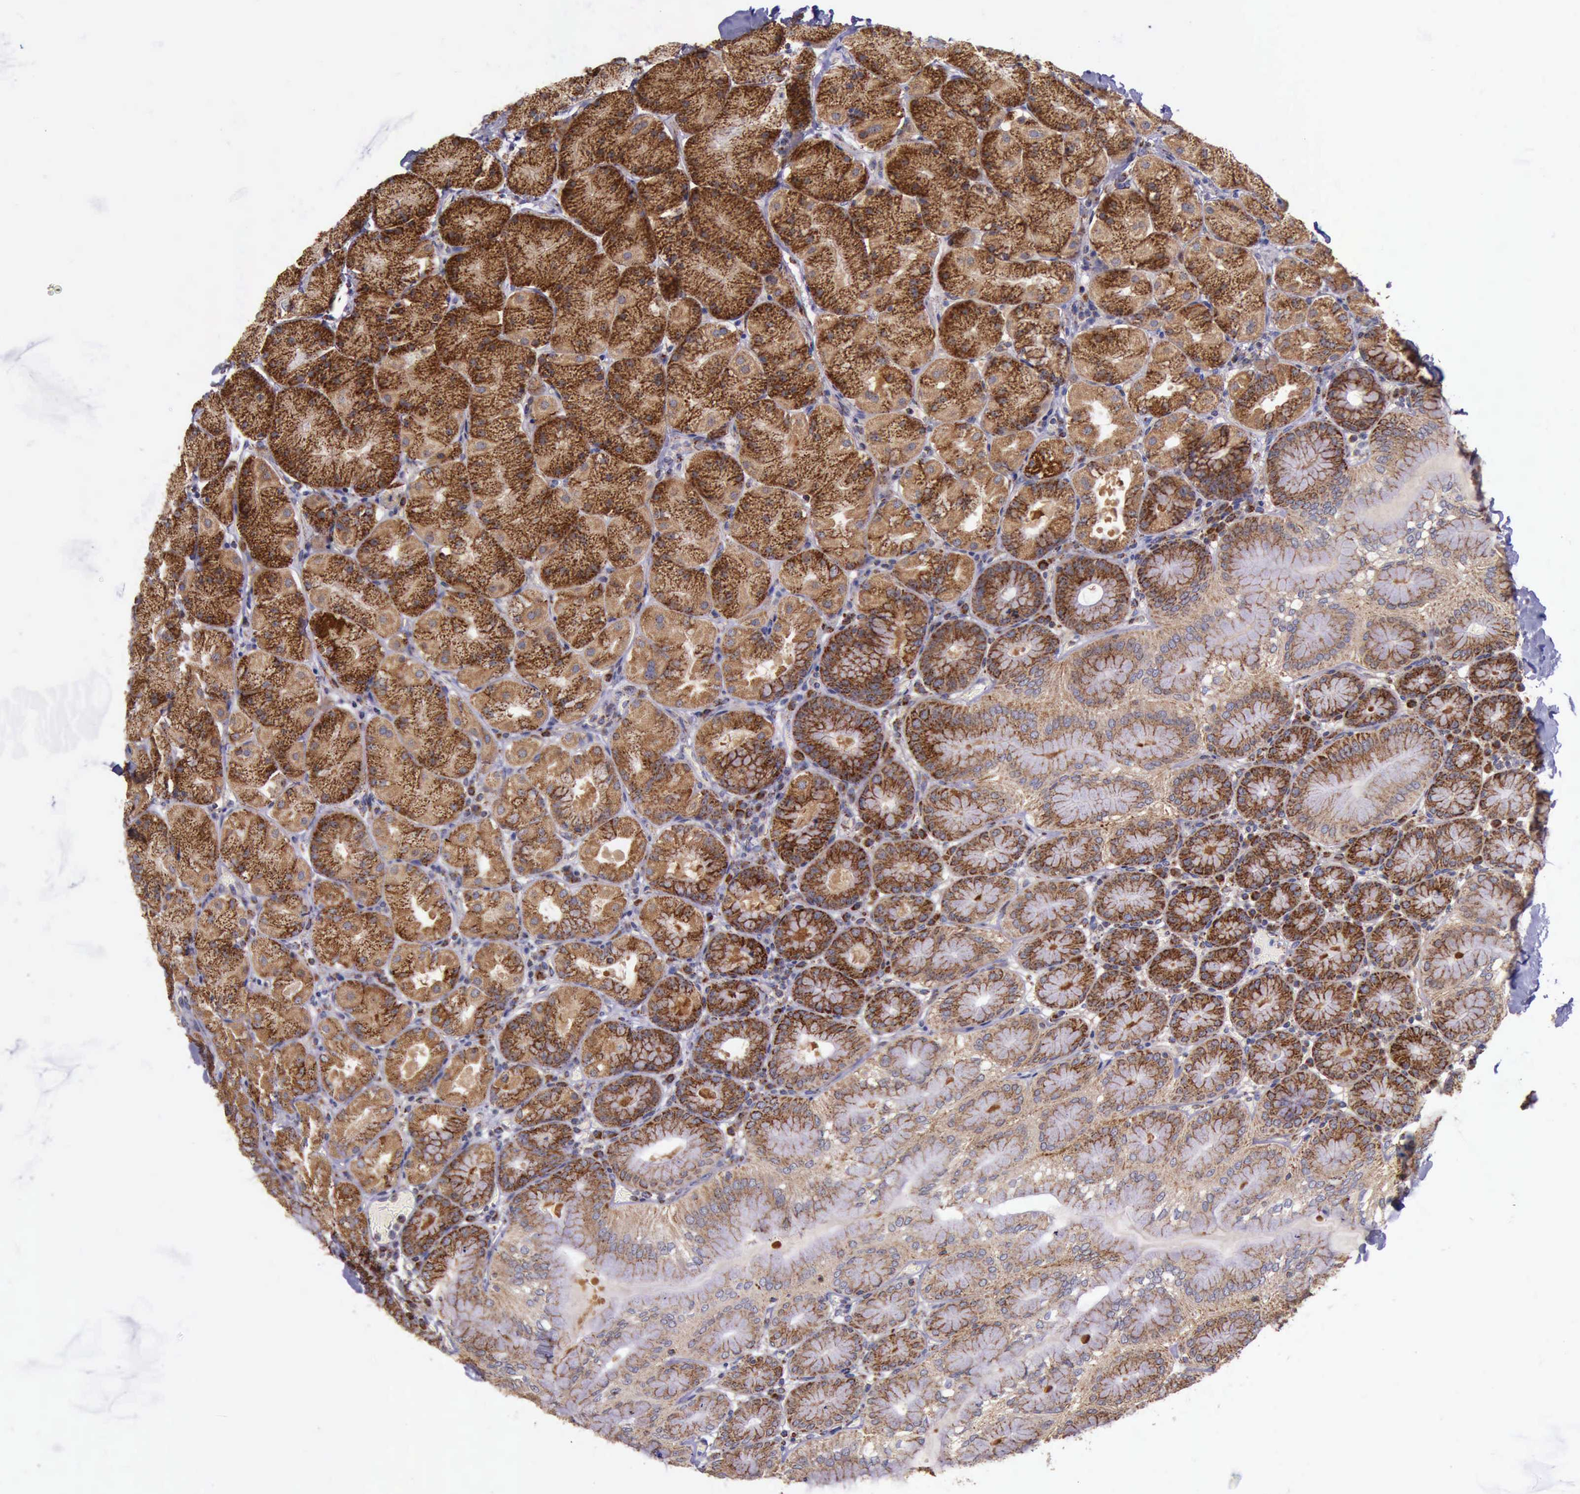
{"staining": {"intensity": "strong", "quantity": ">75%", "location": "cytoplasmic/membranous"}, "tissue": "stomach", "cell_type": "Glandular cells", "image_type": "normal", "snomed": [{"axis": "morphology", "description": "Normal tissue, NOS"}, {"axis": "topography", "description": "Stomach, upper"}, {"axis": "topography", "description": "Stomach"}], "caption": "Immunohistochemical staining of unremarkable stomach demonstrates >75% levels of strong cytoplasmic/membranous protein positivity in approximately >75% of glandular cells. Using DAB (brown) and hematoxylin (blue) stains, captured at high magnification using brightfield microscopy.", "gene": "TXN2", "patient": {"sex": "male", "age": 76}}